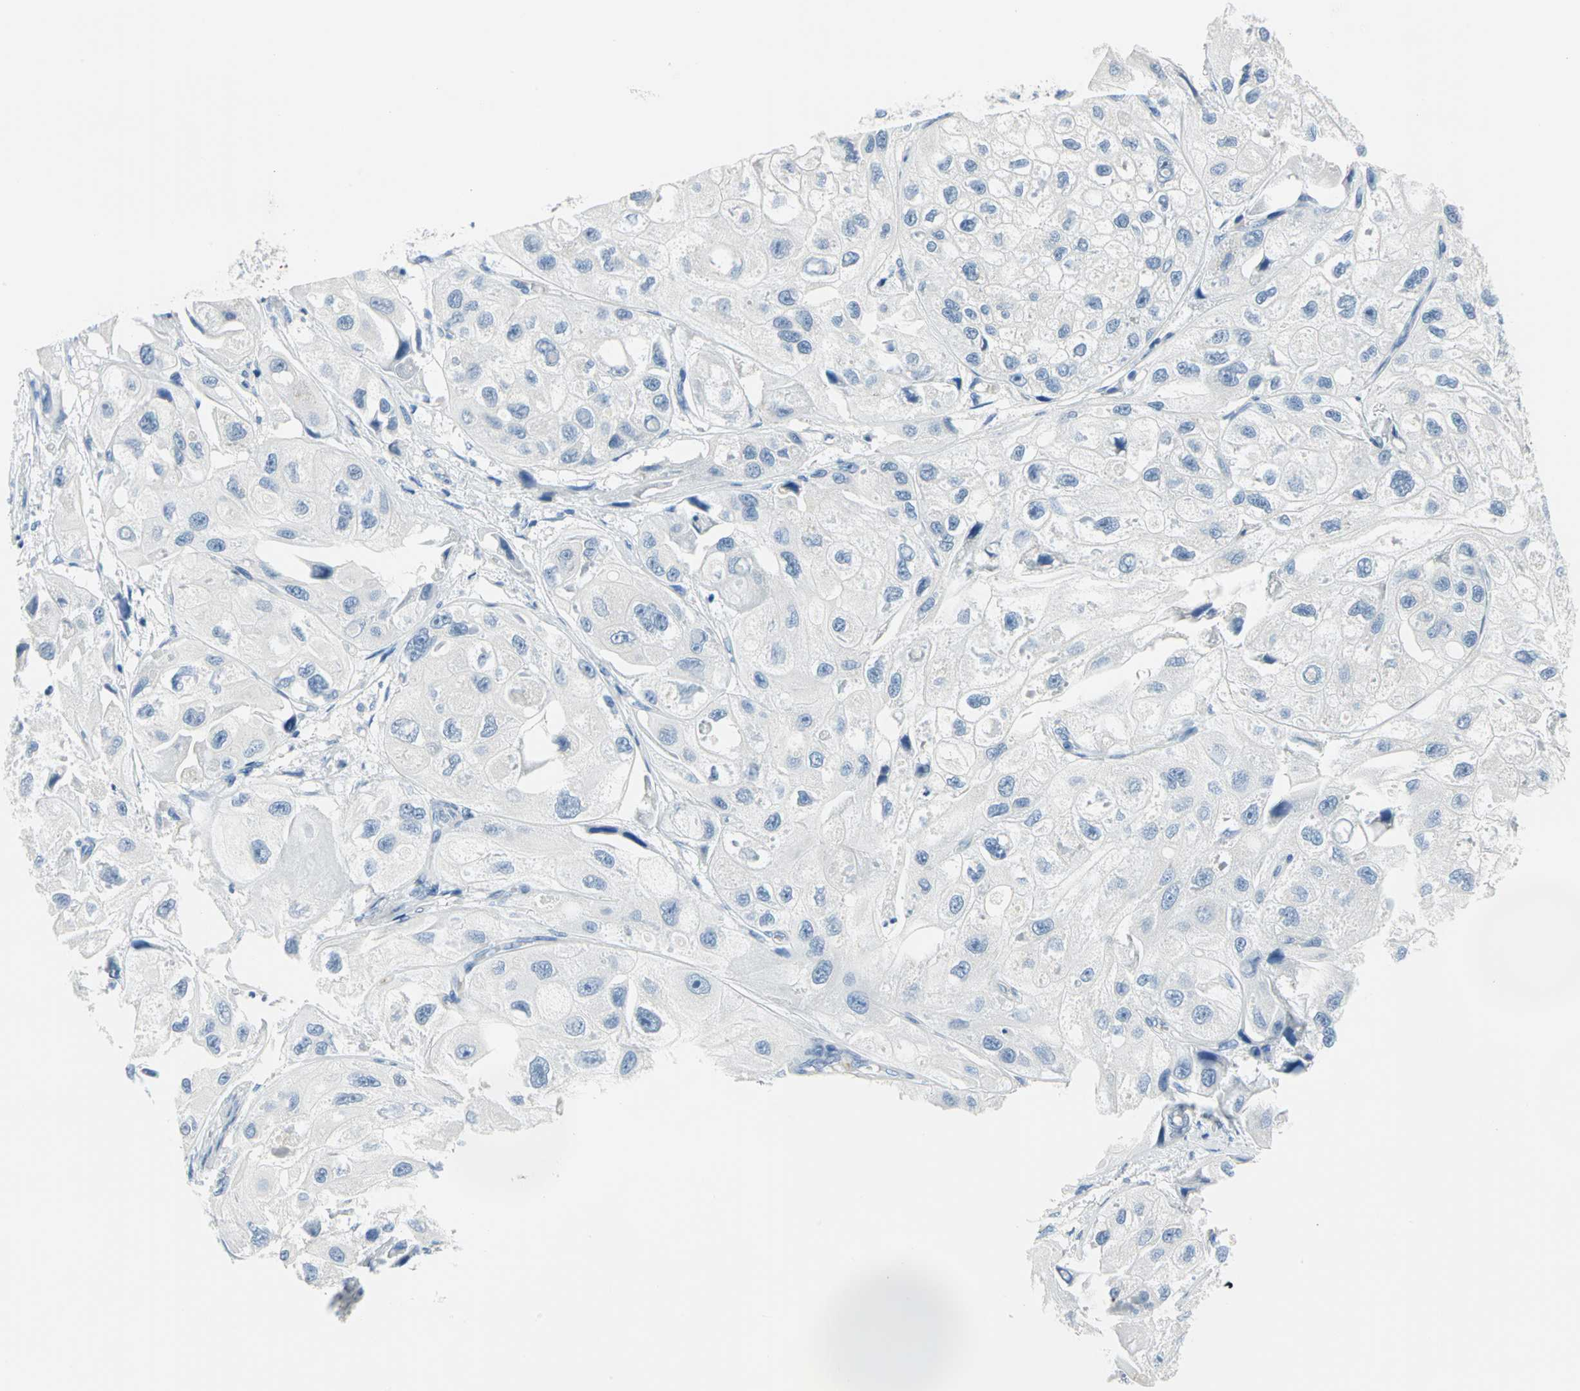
{"staining": {"intensity": "negative", "quantity": "none", "location": "none"}, "tissue": "urothelial cancer", "cell_type": "Tumor cells", "image_type": "cancer", "snomed": [{"axis": "morphology", "description": "Urothelial carcinoma, High grade"}, {"axis": "topography", "description": "Urinary bladder"}], "caption": "Tumor cells are negative for protein expression in human urothelial cancer. Nuclei are stained in blue.", "gene": "PKLR", "patient": {"sex": "female", "age": 64}}